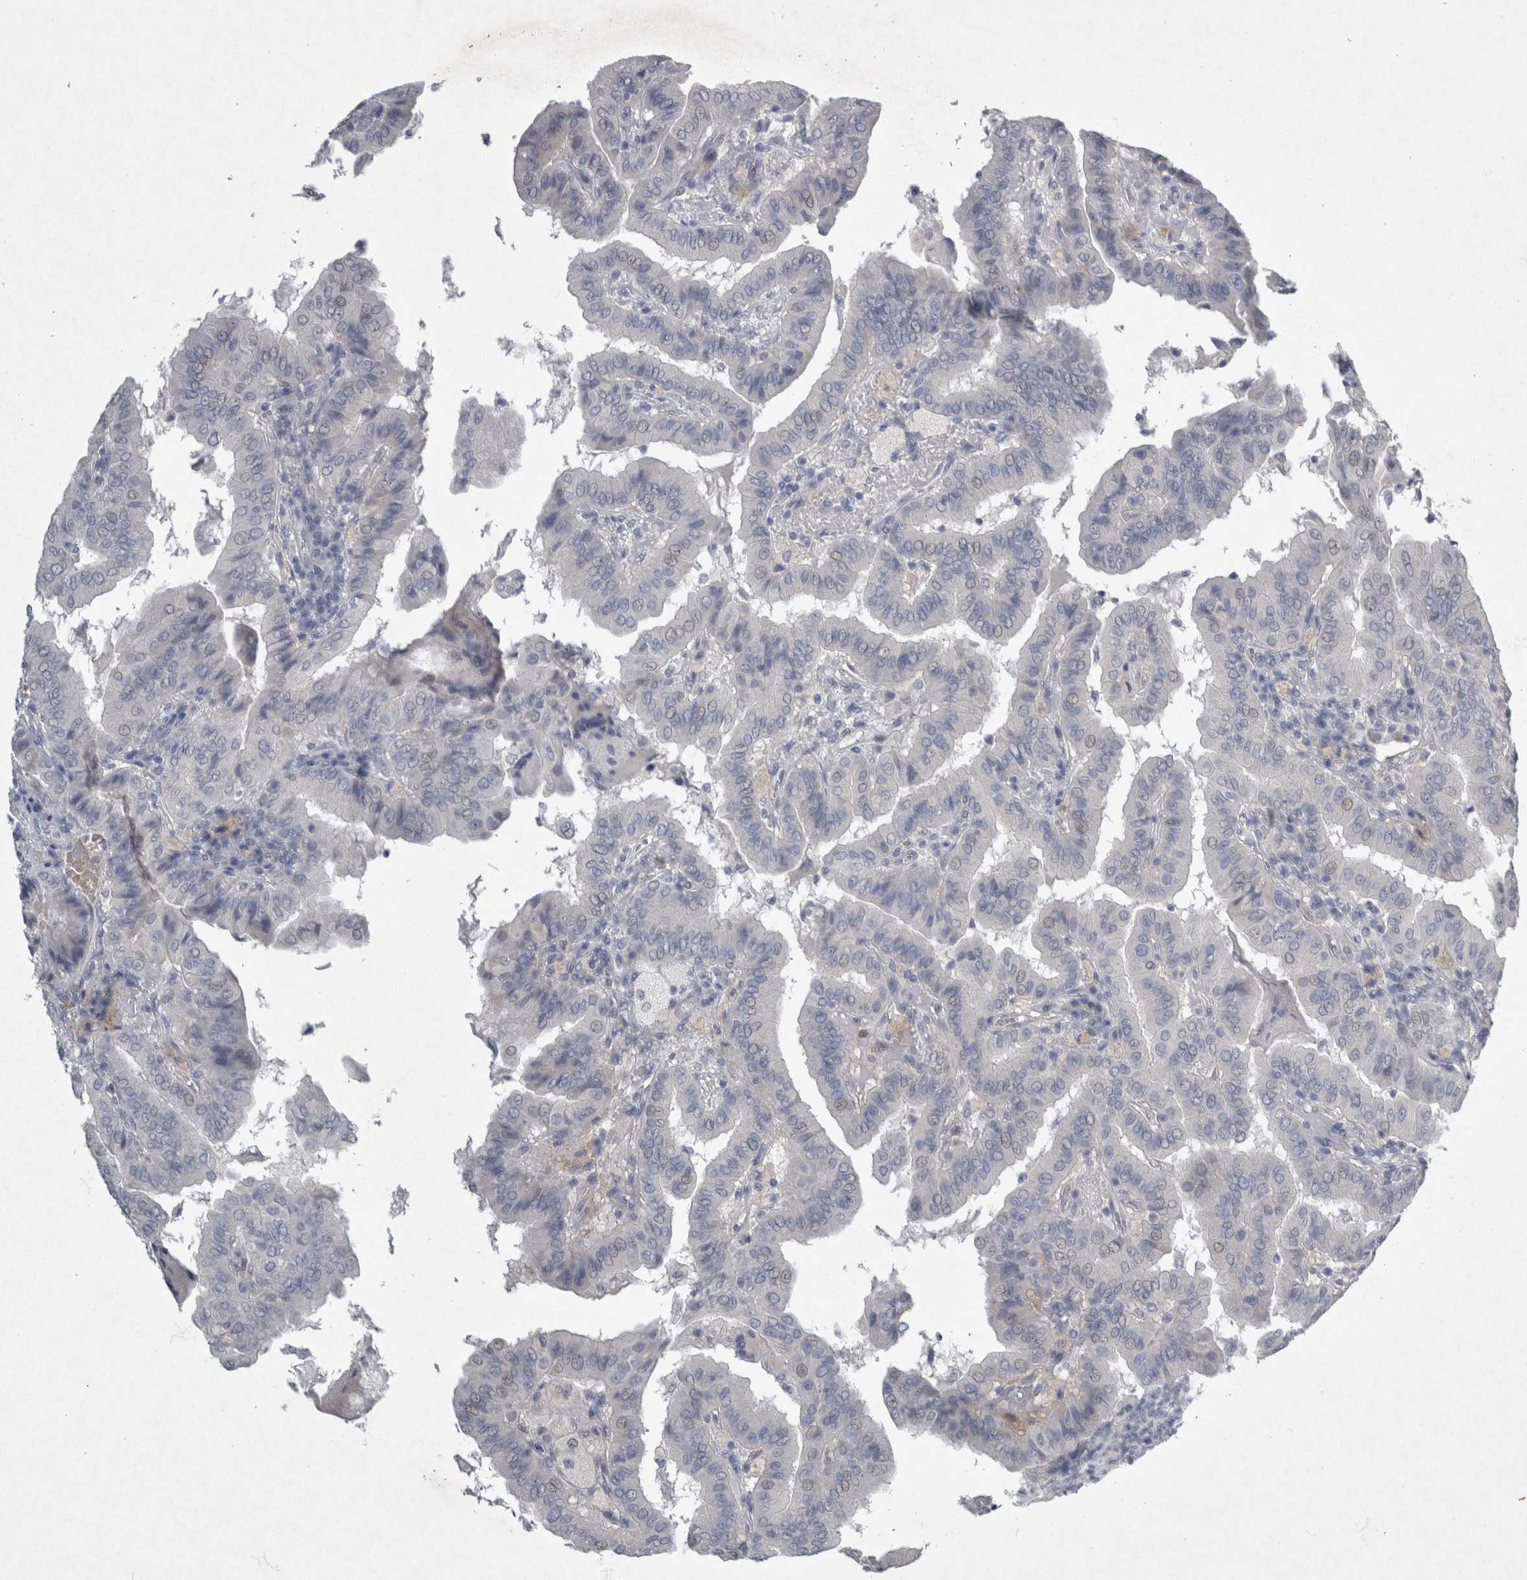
{"staining": {"intensity": "negative", "quantity": "none", "location": "none"}, "tissue": "thyroid cancer", "cell_type": "Tumor cells", "image_type": "cancer", "snomed": [{"axis": "morphology", "description": "Papillary adenocarcinoma, NOS"}, {"axis": "topography", "description": "Thyroid gland"}], "caption": "This is an immunohistochemistry photomicrograph of thyroid cancer (papillary adenocarcinoma). There is no expression in tumor cells.", "gene": "PDX1", "patient": {"sex": "male", "age": 33}}